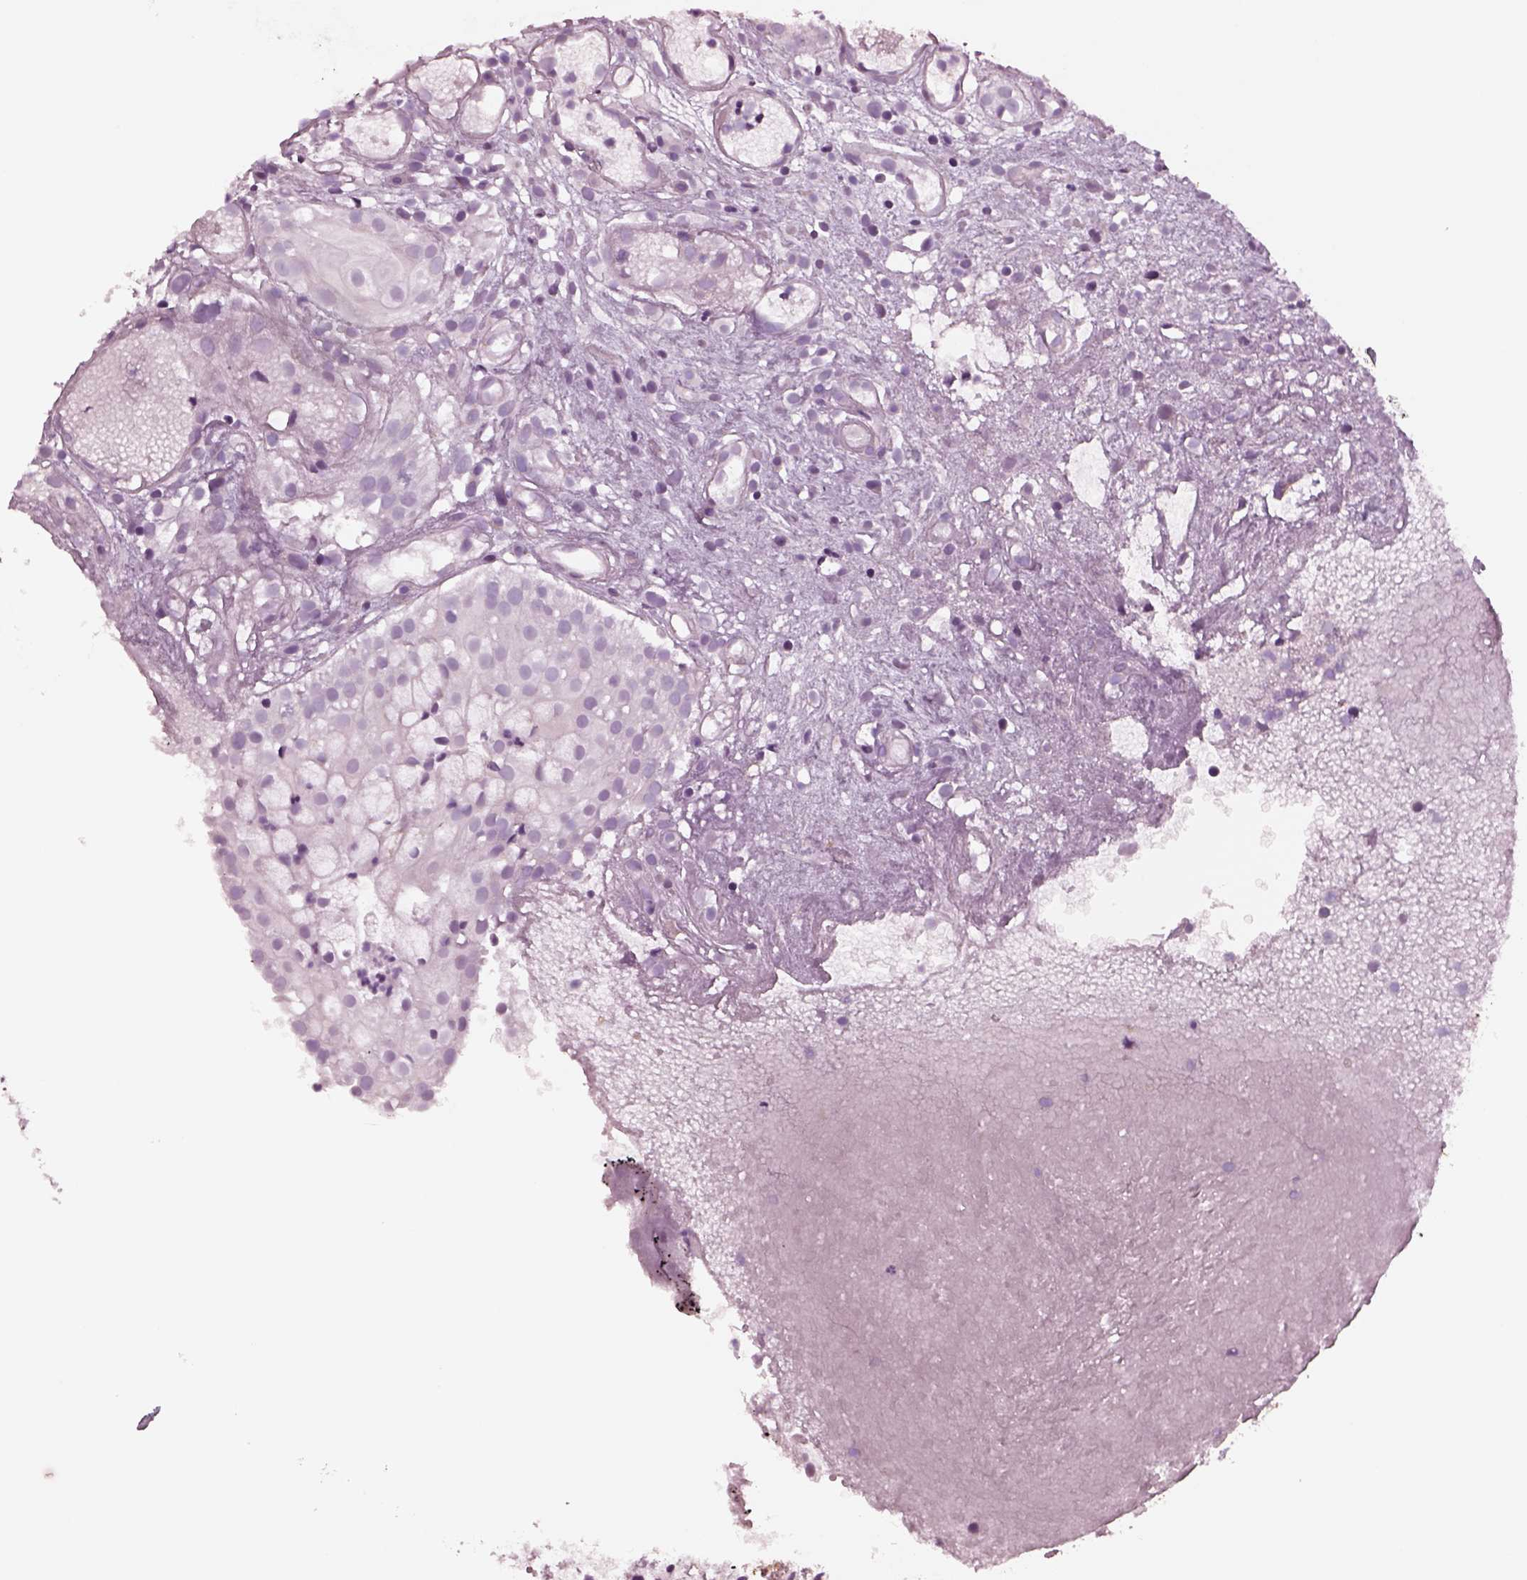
{"staining": {"intensity": "negative", "quantity": "none", "location": "none"}, "tissue": "prostate cancer", "cell_type": "Tumor cells", "image_type": "cancer", "snomed": [{"axis": "morphology", "description": "Adenocarcinoma, High grade"}, {"axis": "topography", "description": "Prostate"}], "caption": "High power microscopy photomicrograph of an immunohistochemistry (IHC) image of prostate high-grade adenocarcinoma, revealing no significant expression in tumor cells. (DAB (3,3'-diaminobenzidine) immunohistochemistry visualized using brightfield microscopy, high magnification).", "gene": "NMRK2", "patient": {"sex": "male", "age": 79}}